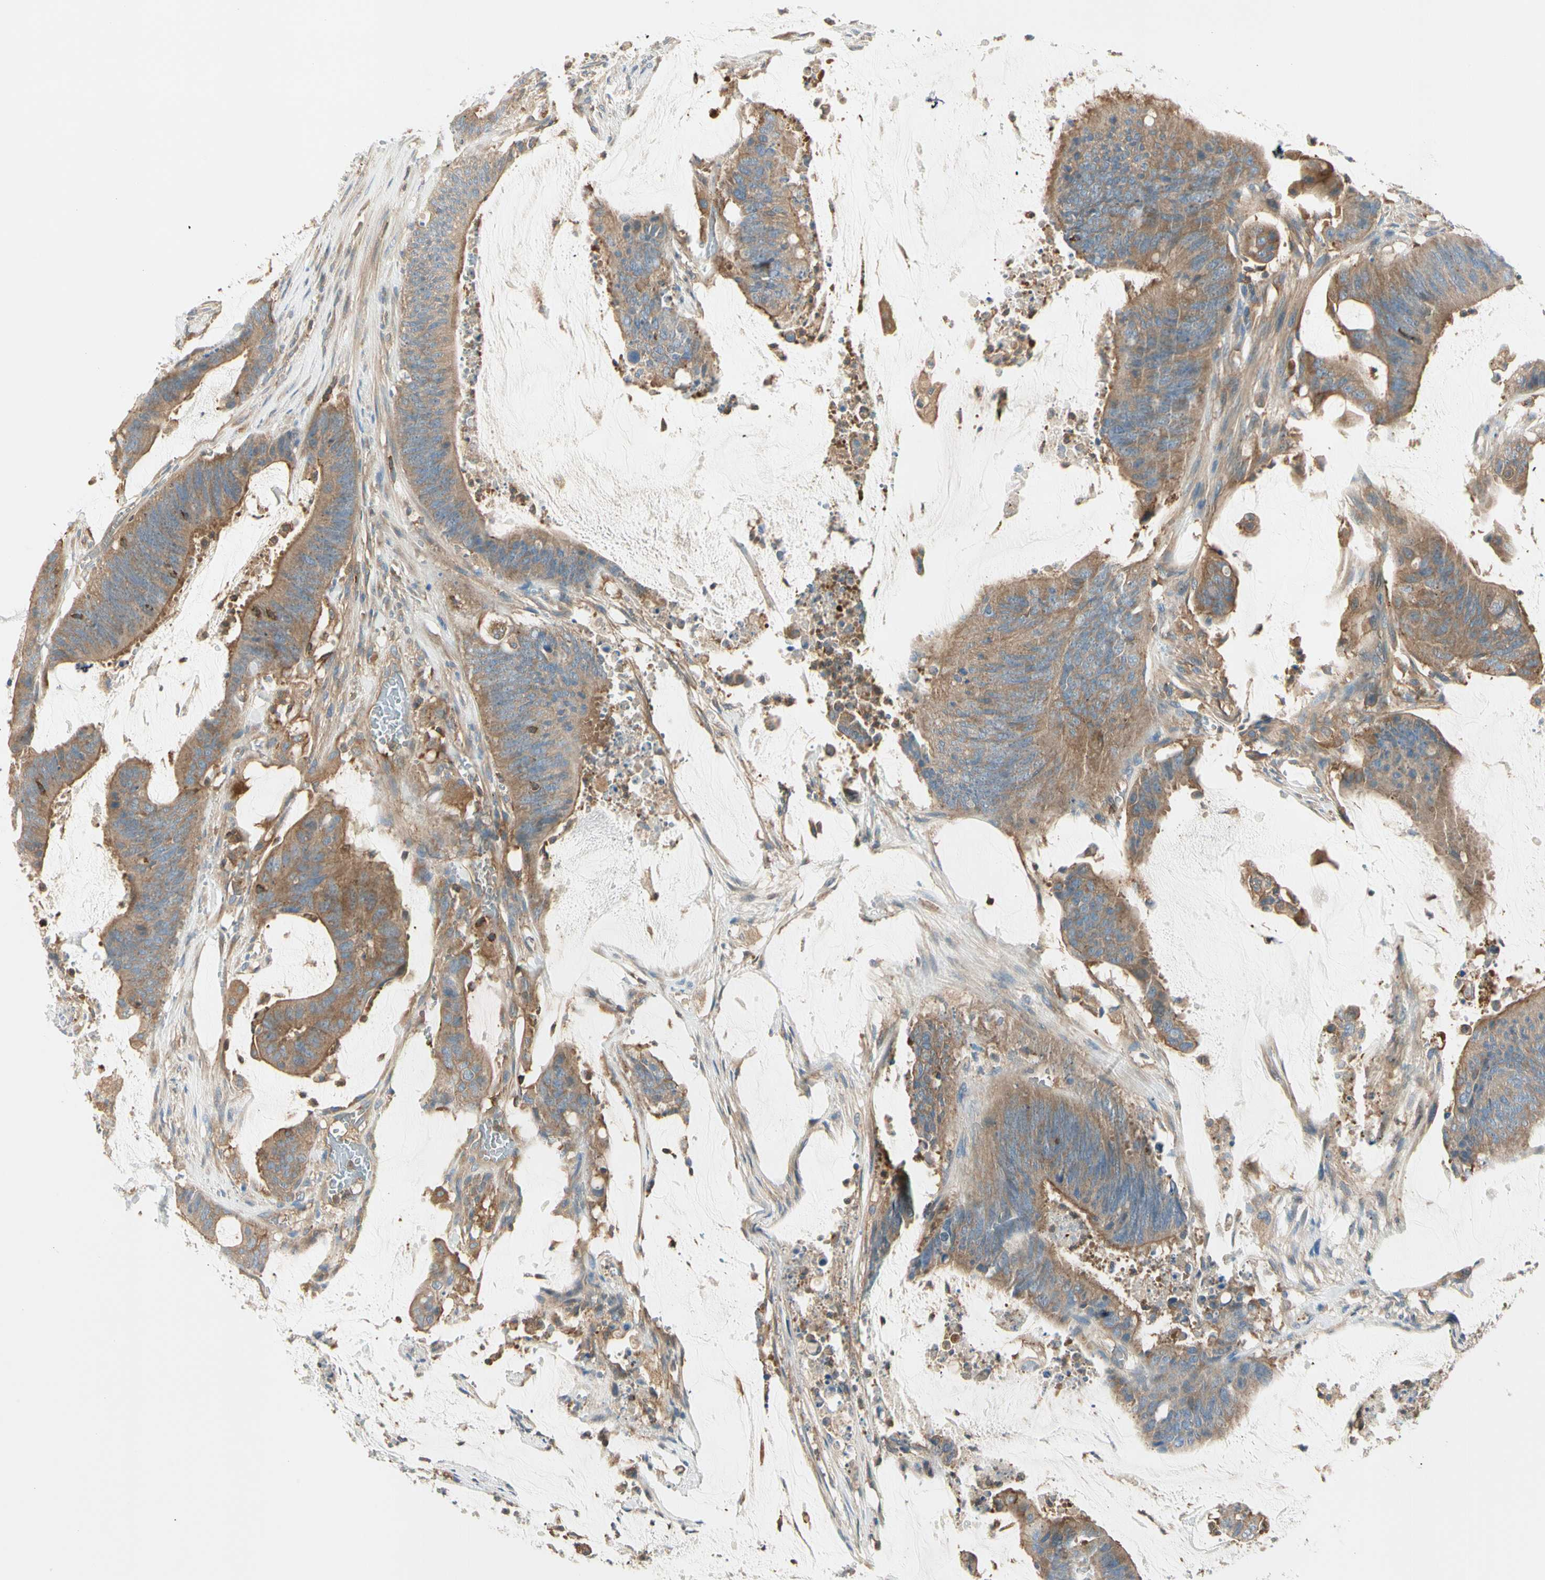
{"staining": {"intensity": "moderate", "quantity": ">75%", "location": "cytoplasmic/membranous"}, "tissue": "colorectal cancer", "cell_type": "Tumor cells", "image_type": "cancer", "snomed": [{"axis": "morphology", "description": "Adenocarcinoma, NOS"}, {"axis": "topography", "description": "Rectum"}], "caption": "High-magnification brightfield microscopy of adenocarcinoma (colorectal) stained with DAB (brown) and counterstained with hematoxylin (blue). tumor cells exhibit moderate cytoplasmic/membranous positivity is appreciated in about>75% of cells.", "gene": "CAPZA2", "patient": {"sex": "female", "age": 66}}